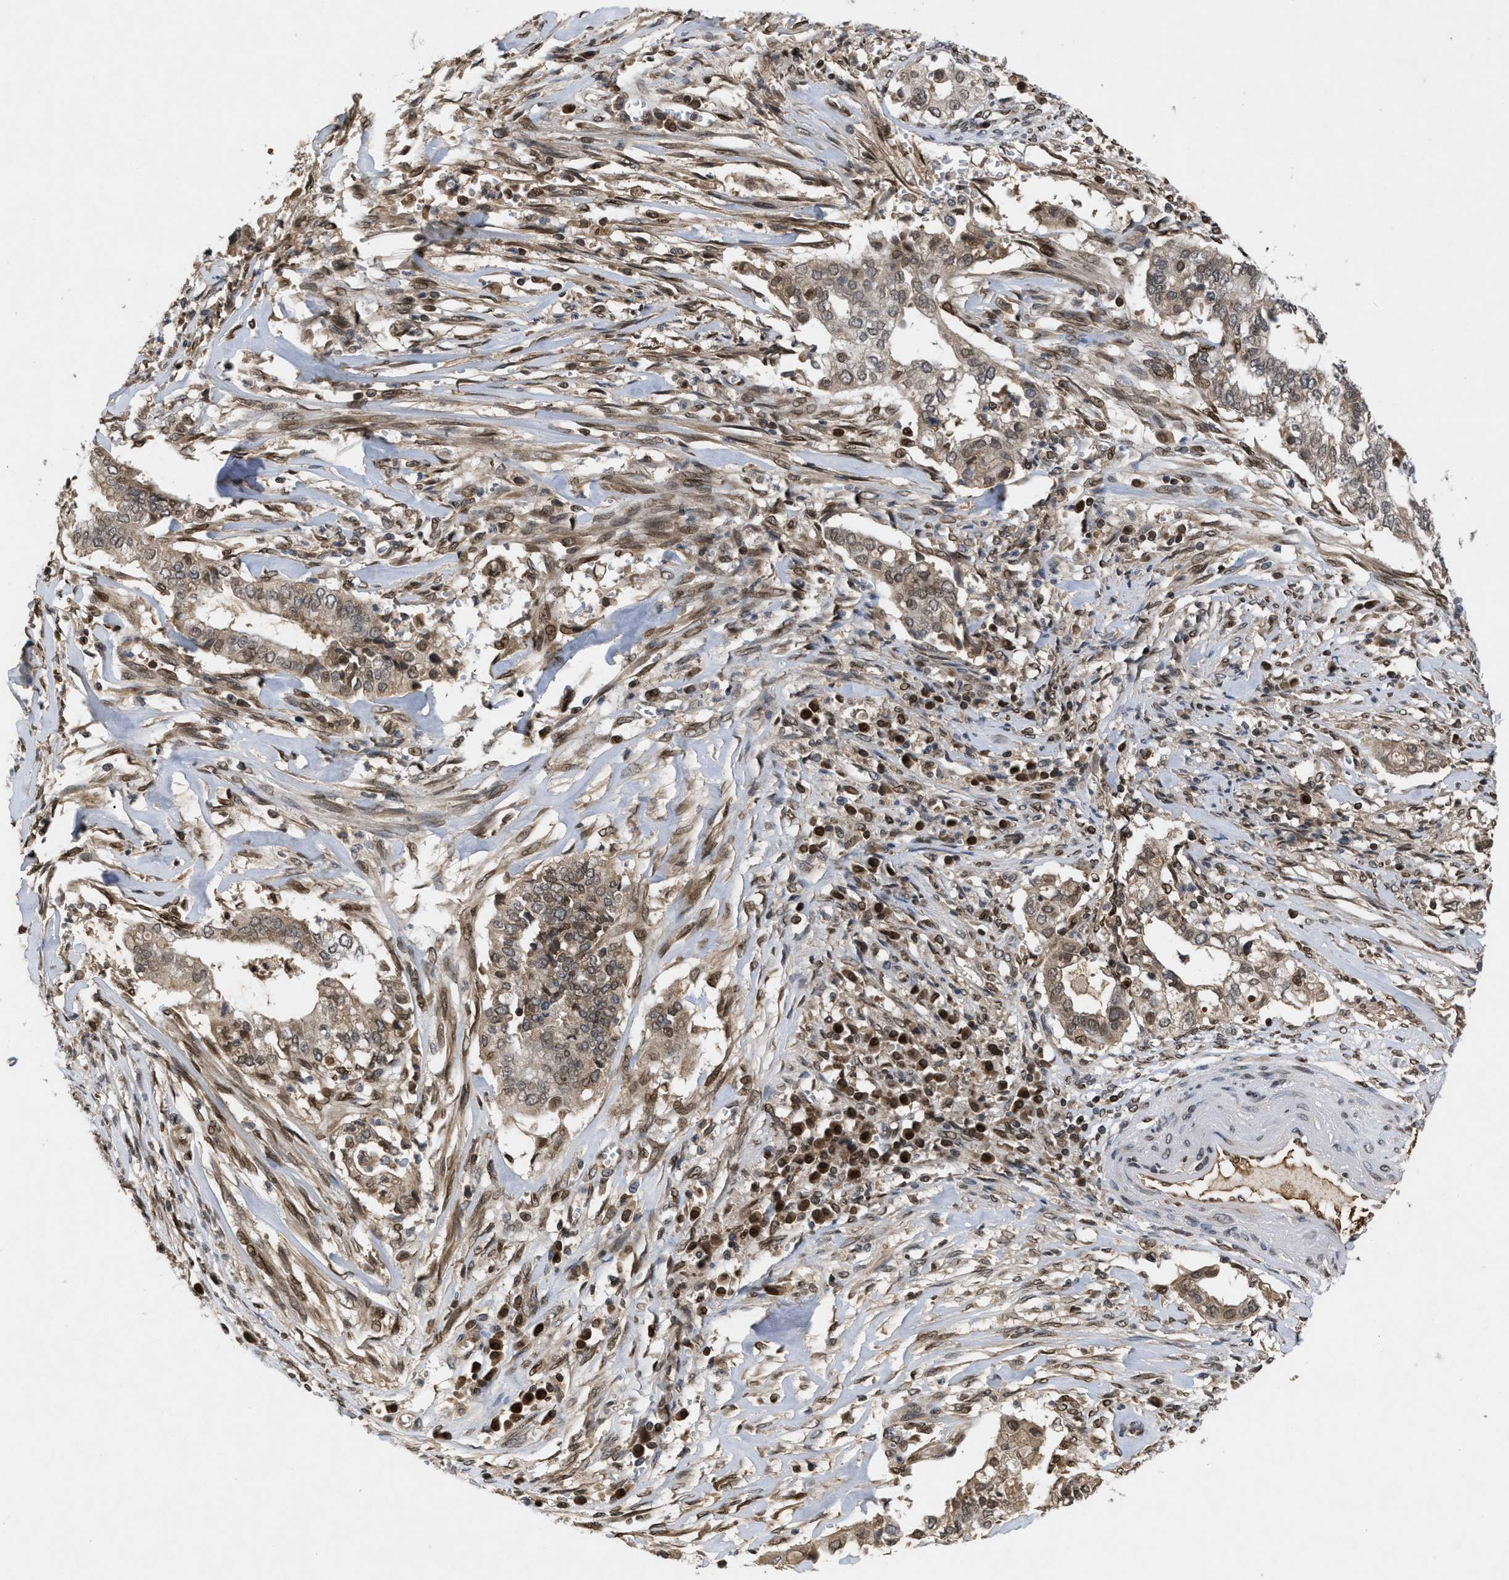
{"staining": {"intensity": "moderate", "quantity": ">75%", "location": "cytoplasmic/membranous,nuclear"}, "tissue": "cervical cancer", "cell_type": "Tumor cells", "image_type": "cancer", "snomed": [{"axis": "morphology", "description": "Adenocarcinoma, NOS"}, {"axis": "topography", "description": "Cervix"}], "caption": "Human adenocarcinoma (cervical) stained with a protein marker exhibits moderate staining in tumor cells.", "gene": "CRY1", "patient": {"sex": "female", "age": 44}}